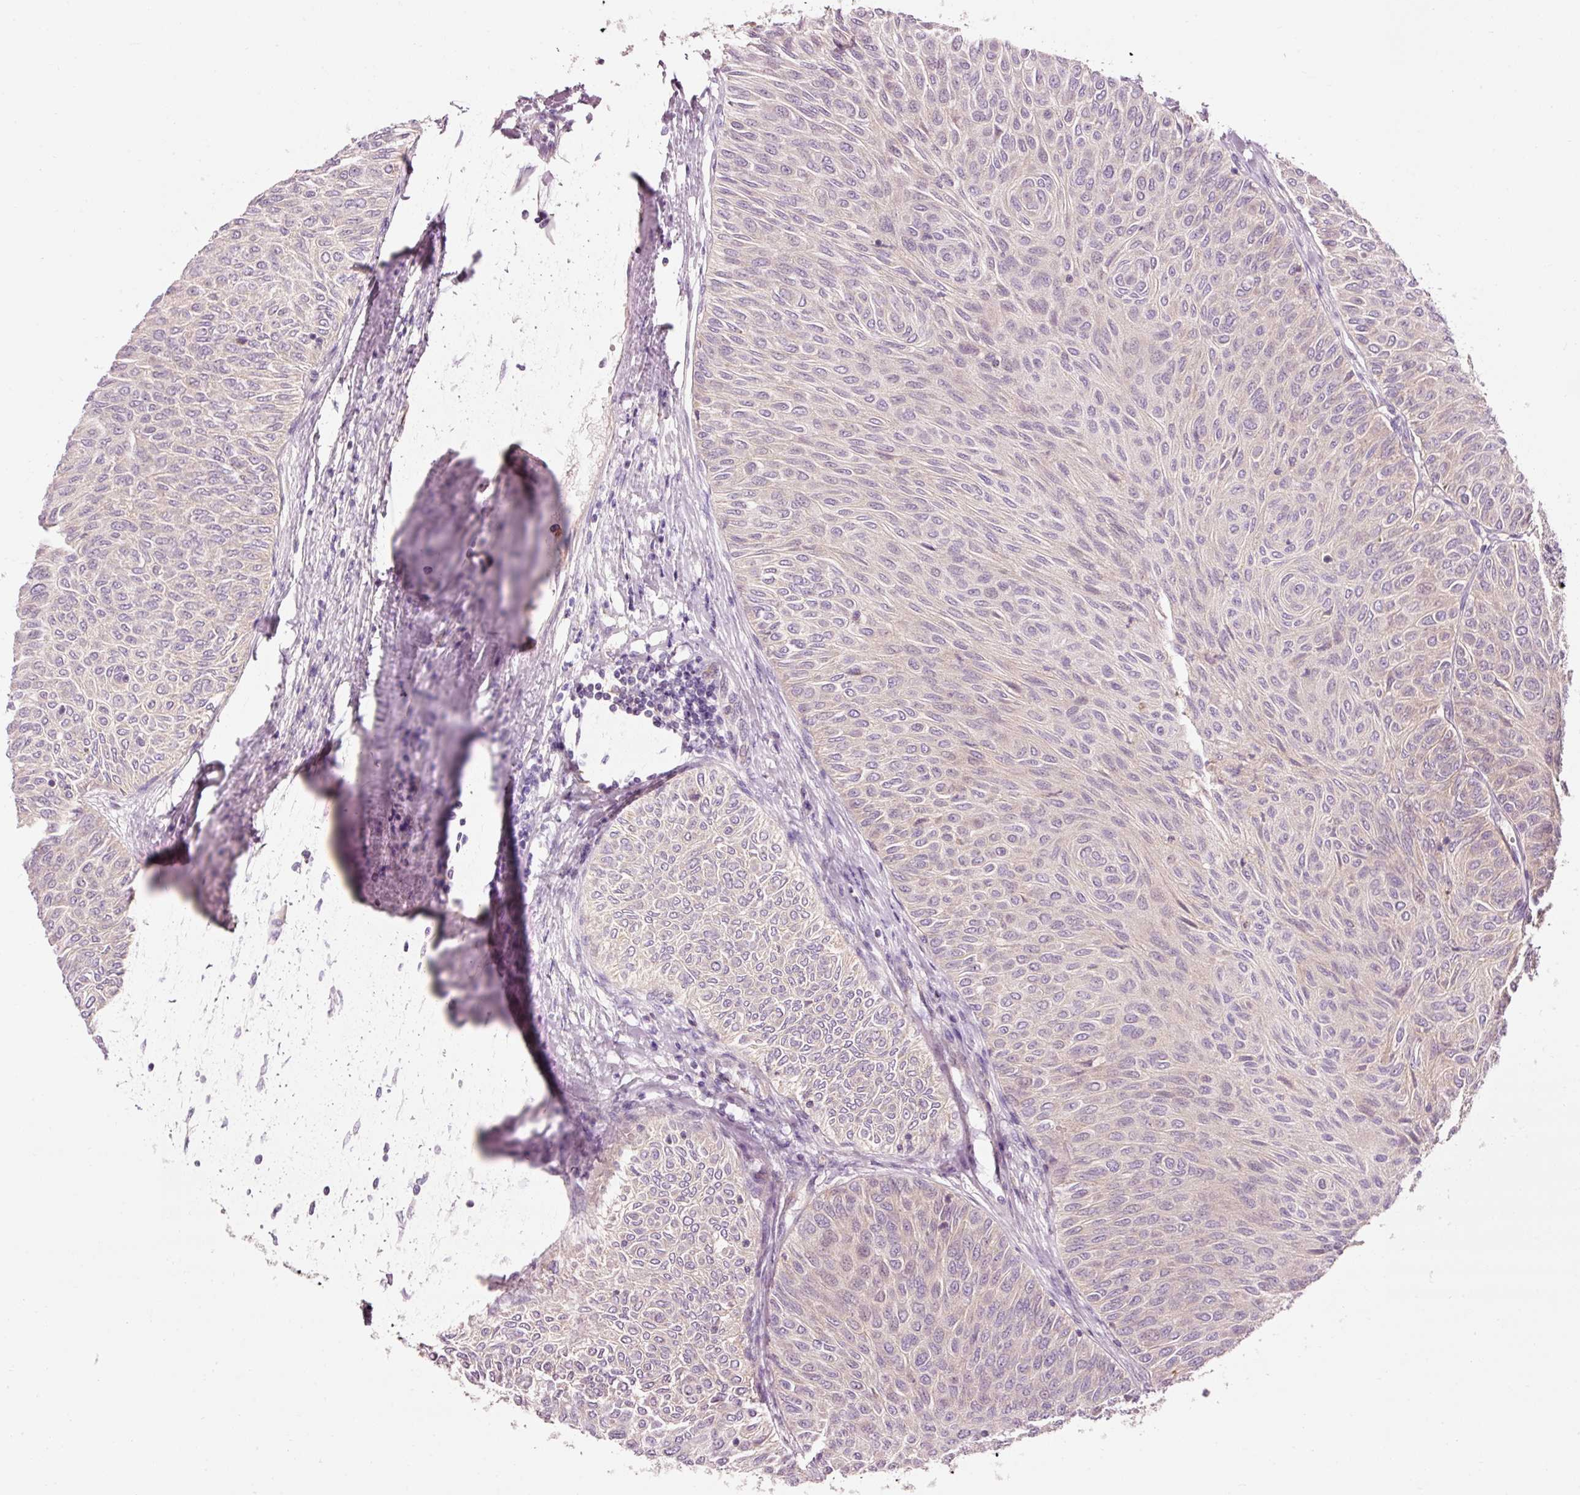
{"staining": {"intensity": "negative", "quantity": "none", "location": "none"}, "tissue": "urothelial cancer", "cell_type": "Tumor cells", "image_type": "cancer", "snomed": [{"axis": "morphology", "description": "Urothelial carcinoma, Low grade"}, {"axis": "topography", "description": "Urinary bladder"}], "caption": "This histopathology image is of urothelial cancer stained with immunohistochemistry (IHC) to label a protein in brown with the nuclei are counter-stained blue. There is no expression in tumor cells.", "gene": "NAPA", "patient": {"sex": "male", "age": 78}}